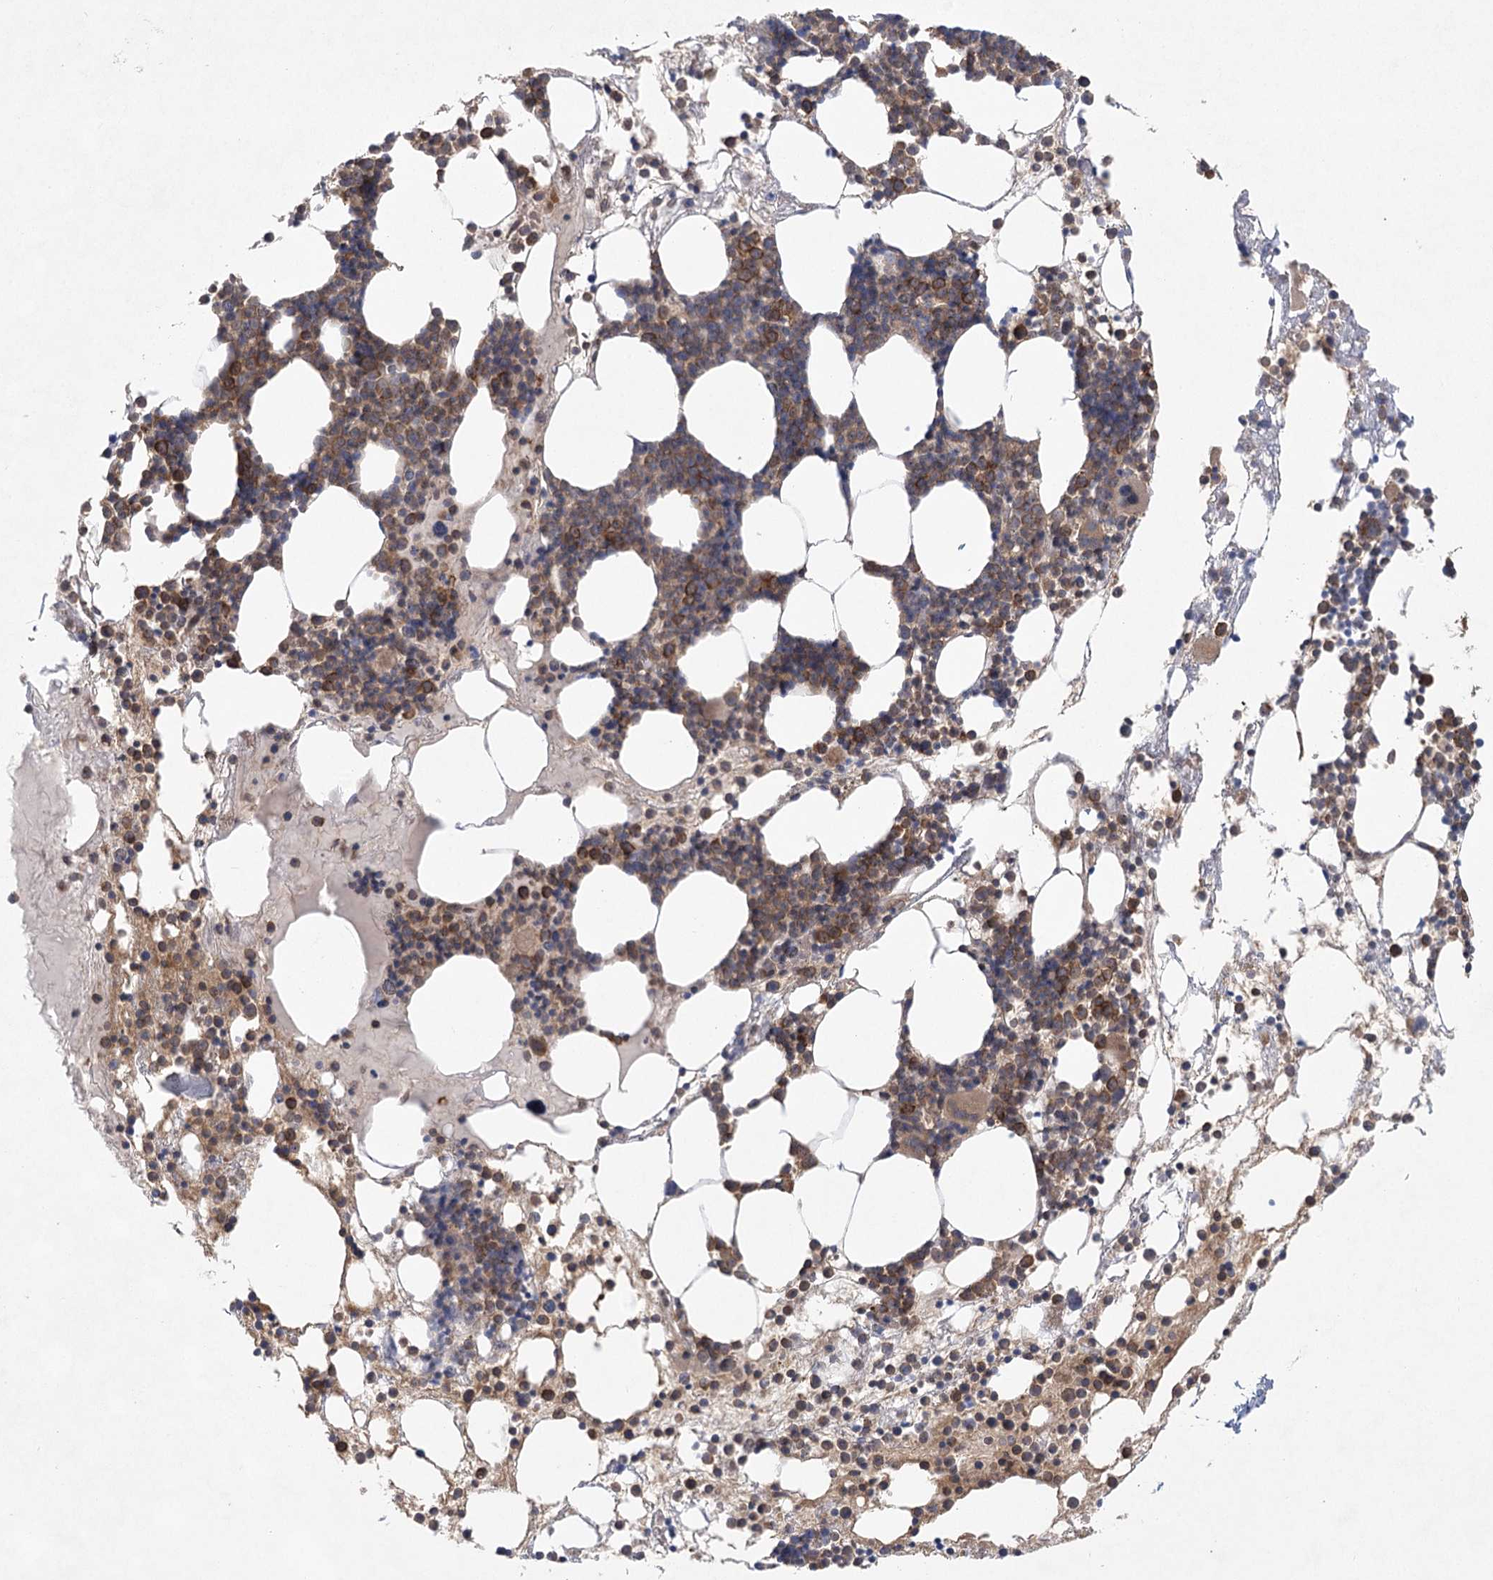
{"staining": {"intensity": "moderate", "quantity": "25%-75%", "location": "cytoplasmic/membranous"}, "tissue": "bone marrow", "cell_type": "Hematopoietic cells", "image_type": "normal", "snomed": [{"axis": "morphology", "description": "Normal tissue, NOS"}, {"axis": "topography", "description": "Bone marrow"}], "caption": "Protein staining demonstrates moderate cytoplasmic/membranous expression in about 25%-75% of hematopoietic cells in unremarkable bone marrow.", "gene": "EIF3A", "patient": {"sex": "male", "age": 75}}